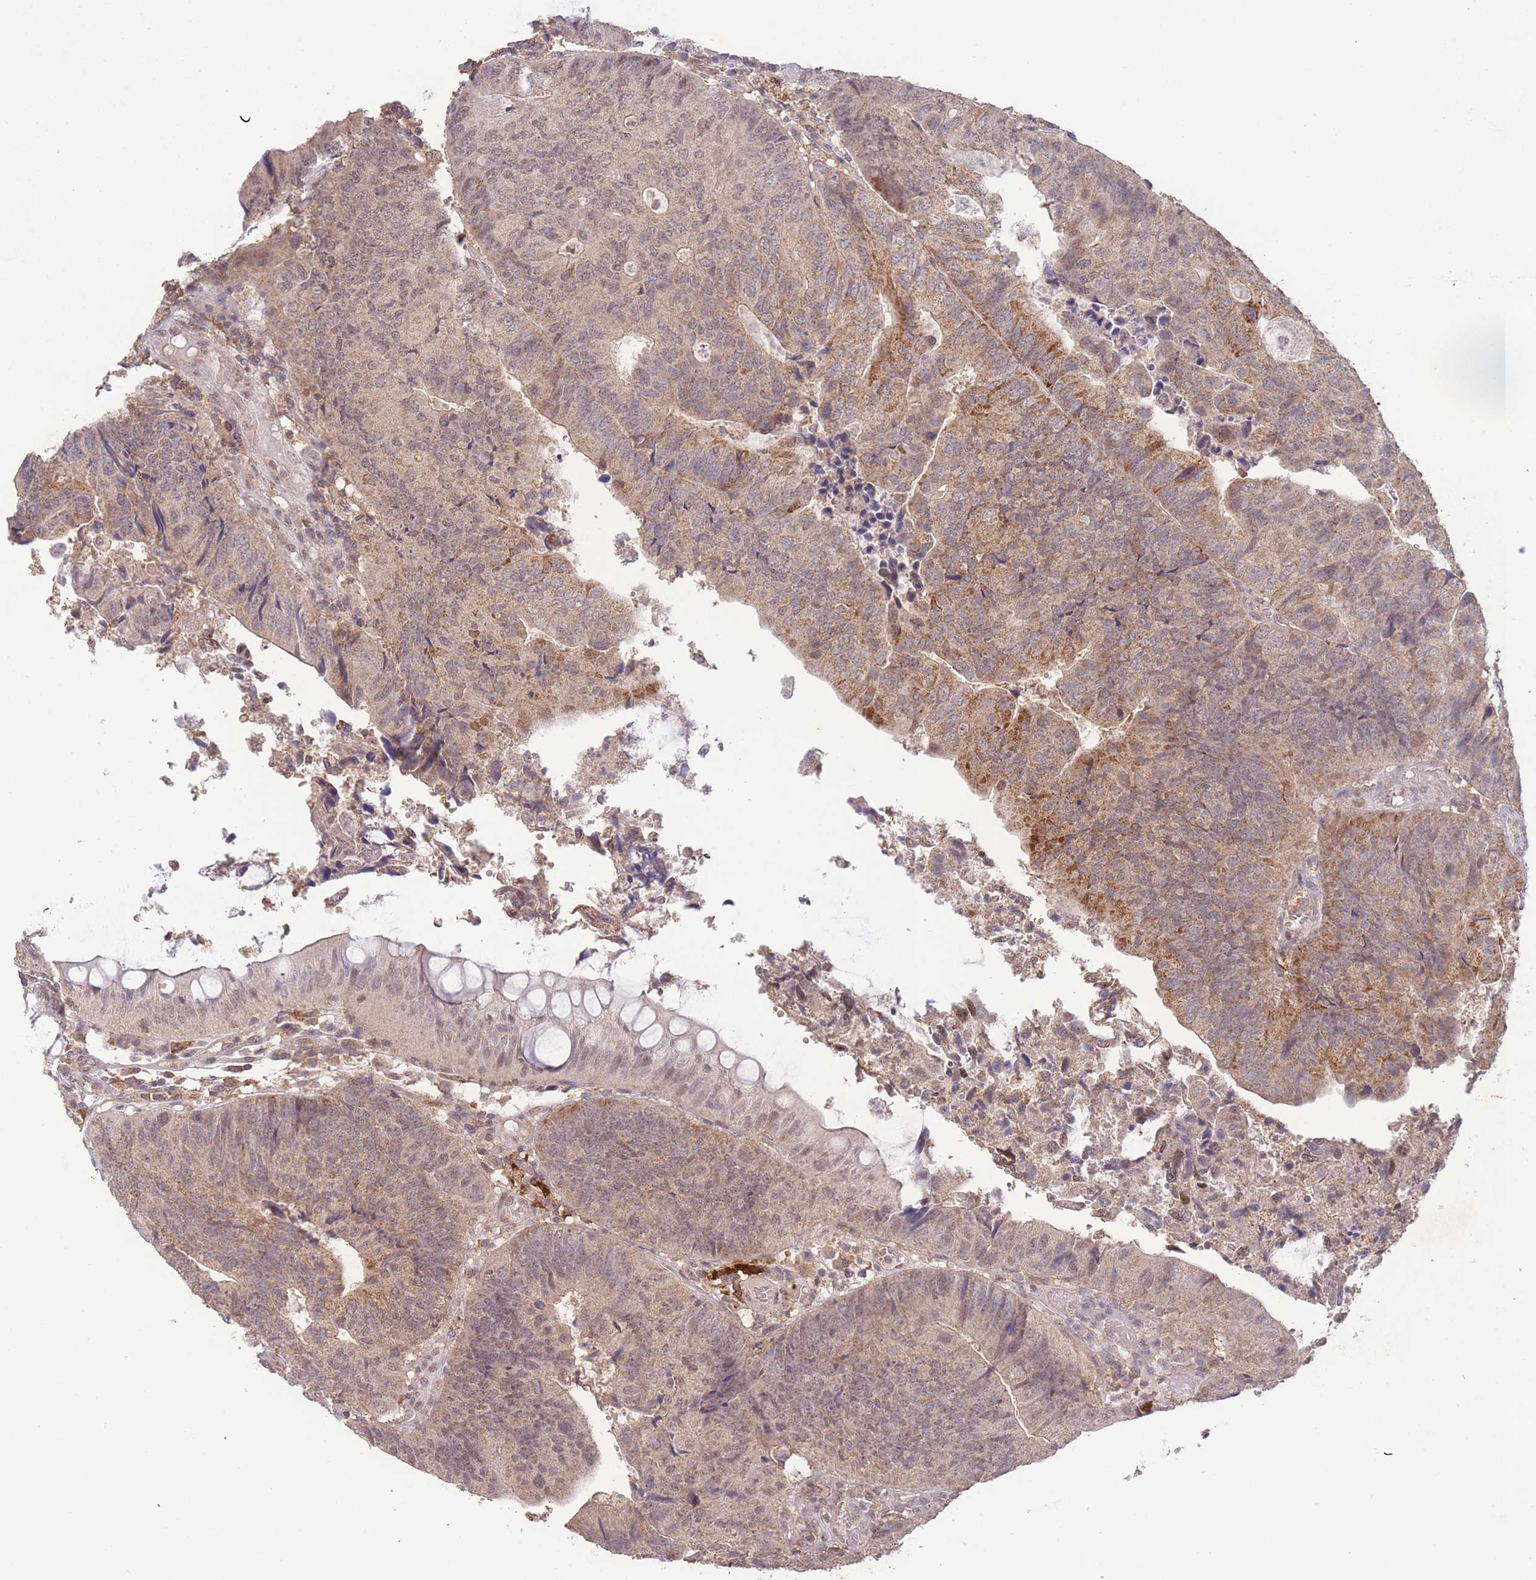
{"staining": {"intensity": "moderate", "quantity": "<25%", "location": "cytoplasmic/membranous,nuclear"}, "tissue": "colorectal cancer", "cell_type": "Tumor cells", "image_type": "cancer", "snomed": [{"axis": "morphology", "description": "Adenocarcinoma, NOS"}, {"axis": "topography", "description": "Colon"}], "caption": "Colorectal adenocarcinoma stained with DAB immunohistochemistry (IHC) displays low levels of moderate cytoplasmic/membranous and nuclear staining in about <25% of tumor cells. The protein is stained brown, and the nuclei are stained in blue (DAB IHC with brightfield microscopy, high magnification).", "gene": "RNF144B", "patient": {"sex": "female", "age": 67}}